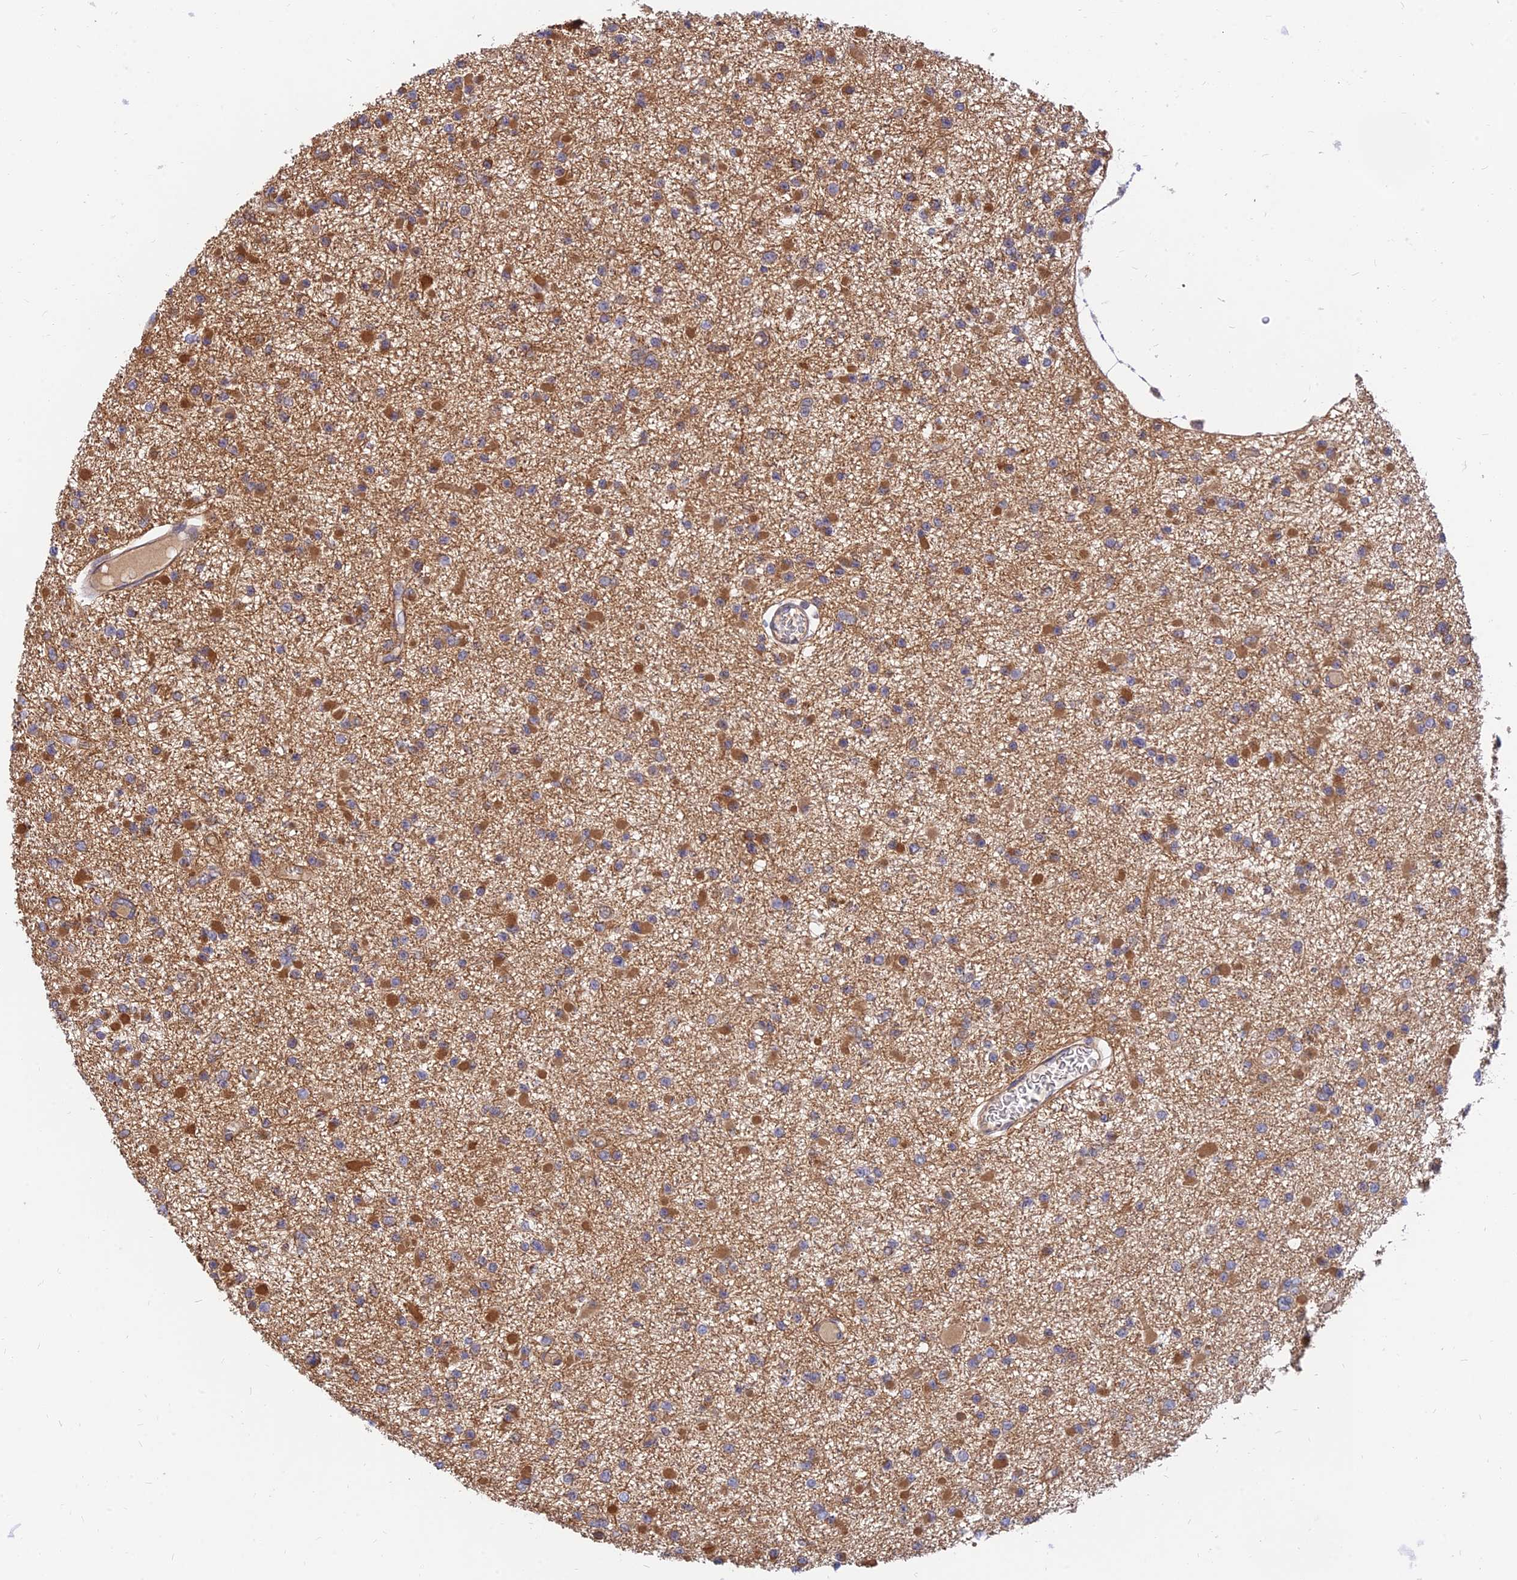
{"staining": {"intensity": "moderate", "quantity": ">75%", "location": "cytoplasmic/membranous"}, "tissue": "glioma", "cell_type": "Tumor cells", "image_type": "cancer", "snomed": [{"axis": "morphology", "description": "Glioma, malignant, Low grade"}, {"axis": "topography", "description": "Brain"}], "caption": "Immunohistochemical staining of malignant low-grade glioma demonstrates medium levels of moderate cytoplasmic/membranous positivity in about >75% of tumor cells.", "gene": "WDR41", "patient": {"sex": "female", "age": 22}}